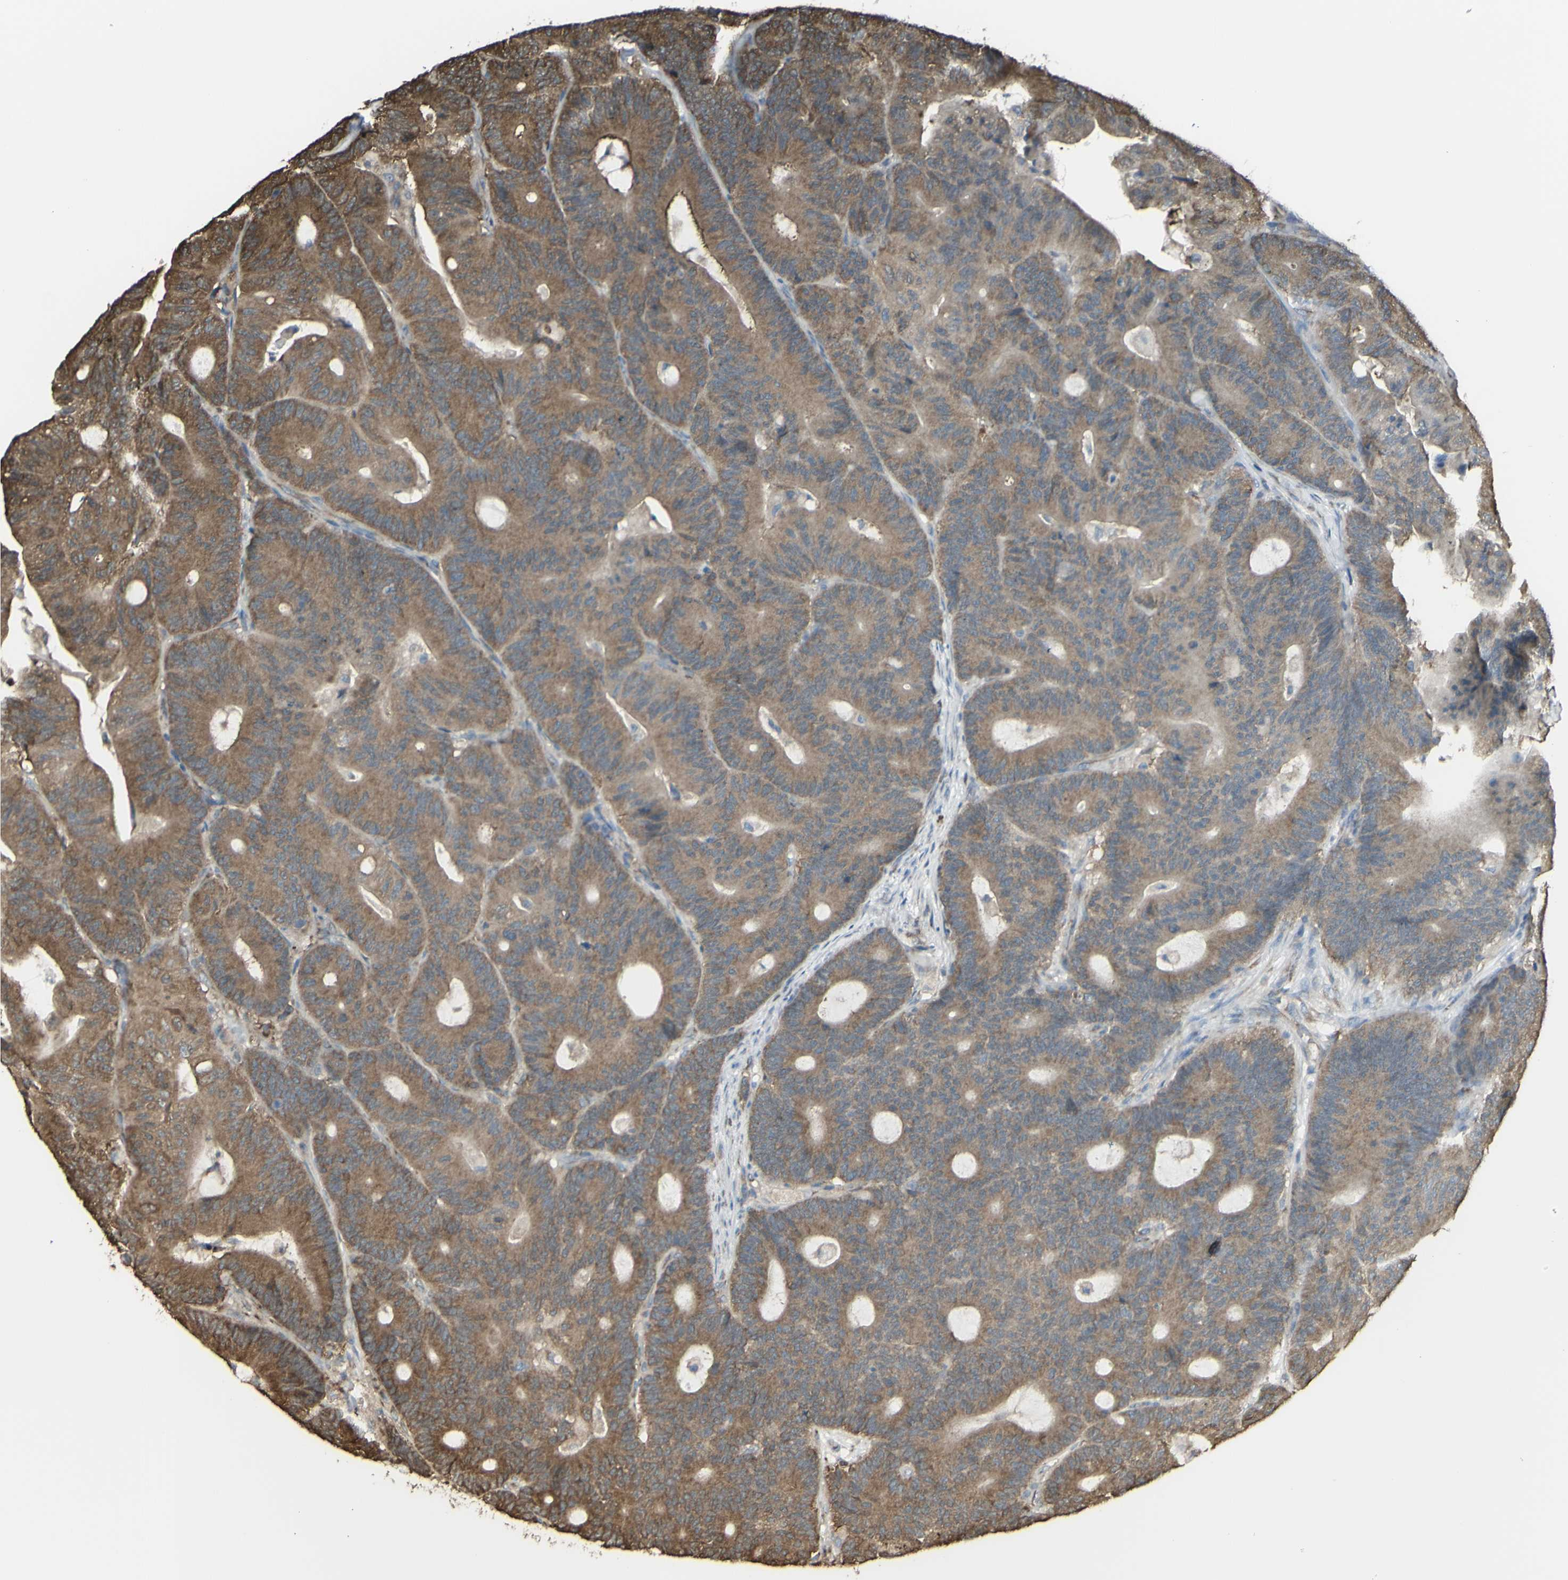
{"staining": {"intensity": "moderate", "quantity": ">75%", "location": "cytoplasmic/membranous"}, "tissue": "colorectal cancer", "cell_type": "Tumor cells", "image_type": "cancer", "snomed": [{"axis": "morphology", "description": "Adenocarcinoma, NOS"}, {"axis": "topography", "description": "Colon"}], "caption": "Tumor cells display moderate cytoplasmic/membranous staining in about >75% of cells in colorectal cancer (adenocarcinoma).", "gene": "EEF1B2", "patient": {"sex": "female", "age": 84}}